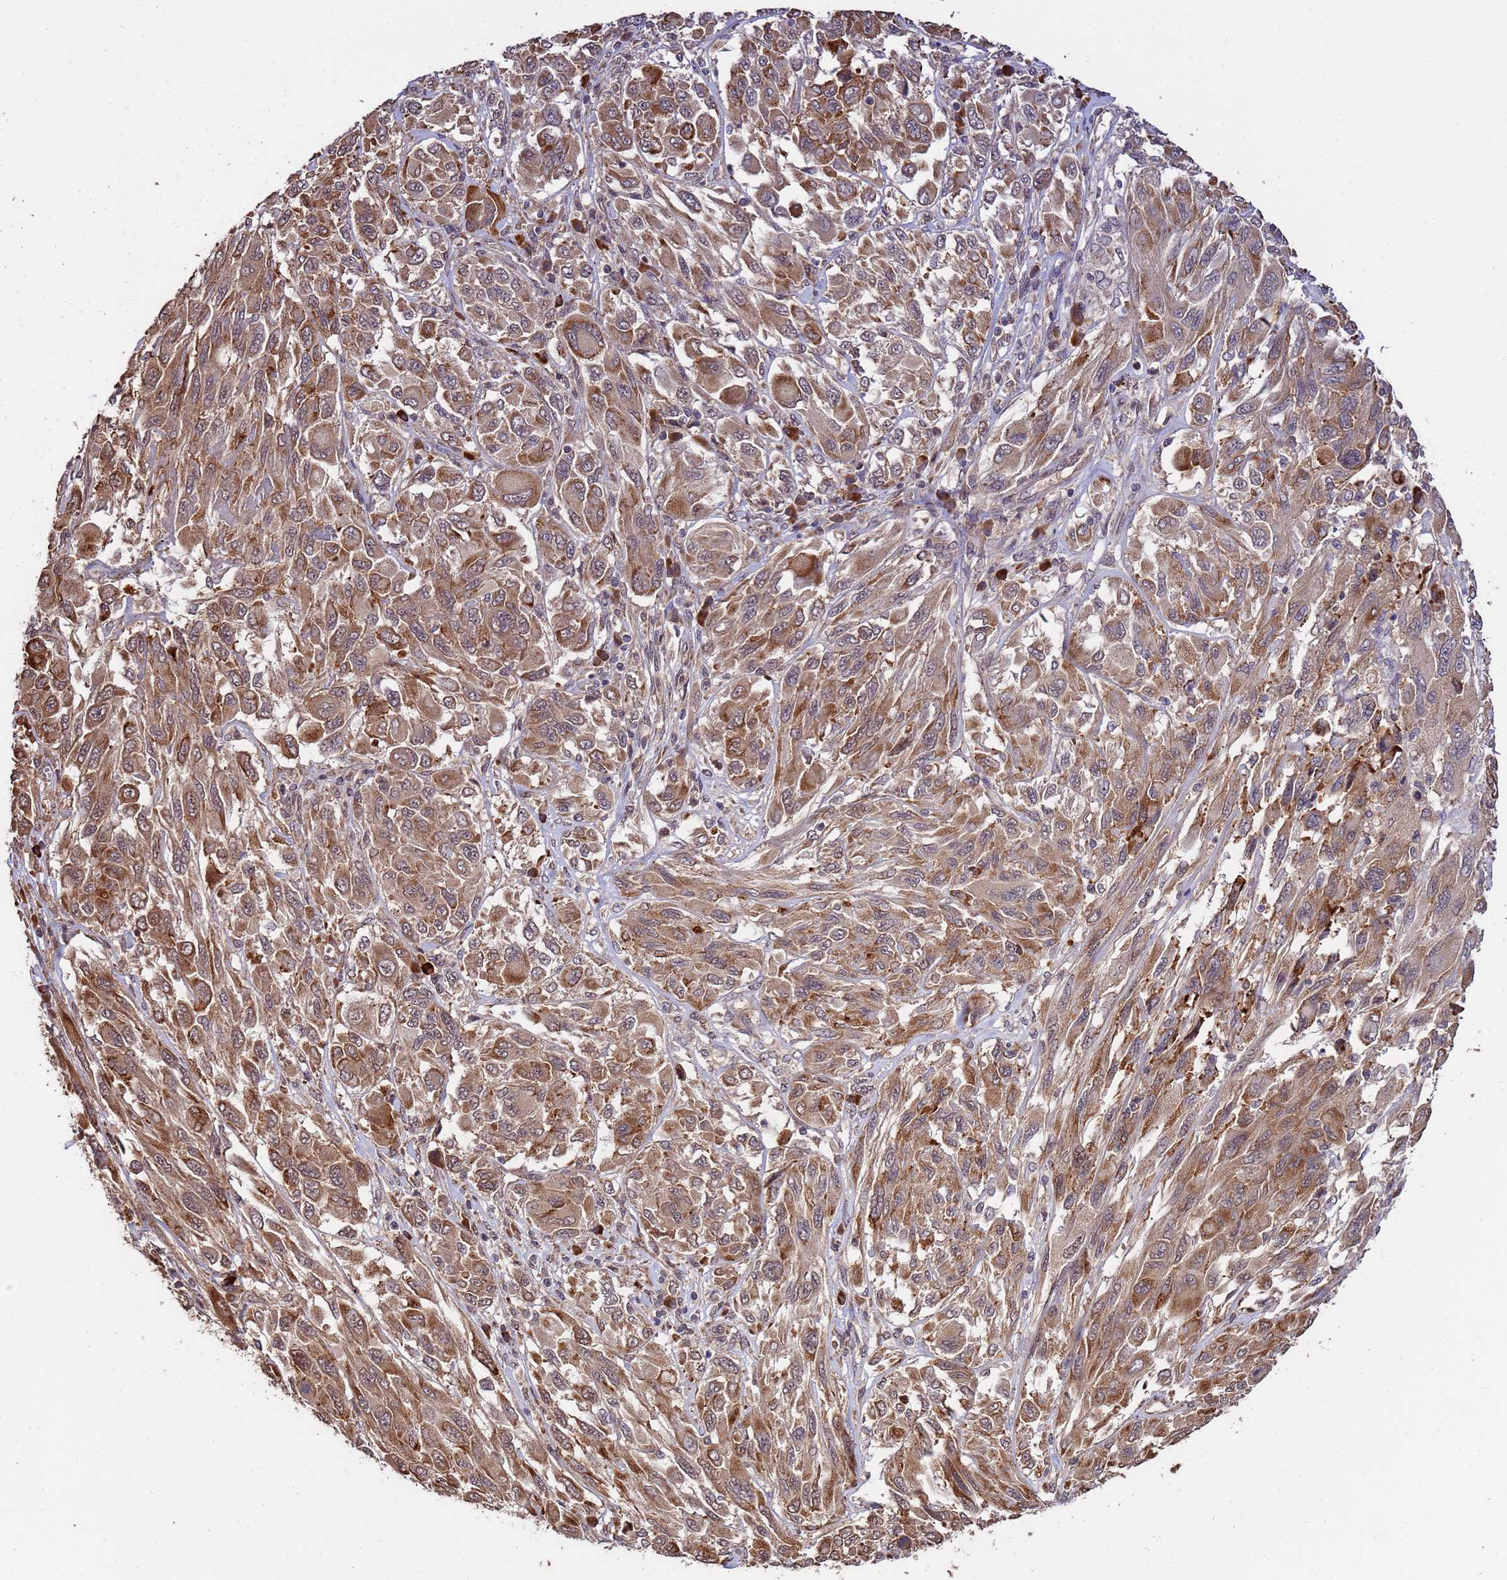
{"staining": {"intensity": "moderate", "quantity": ">75%", "location": "cytoplasmic/membranous"}, "tissue": "melanoma", "cell_type": "Tumor cells", "image_type": "cancer", "snomed": [{"axis": "morphology", "description": "Malignant melanoma, NOS"}, {"axis": "topography", "description": "Skin"}], "caption": "IHC image of neoplastic tissue: malignant melanoma stained using IHC shows medium levels of moderate protein expression localized specifically in the cytoplasmic/membranous of tumor cells, appearing as a cytoplasmic/membranous brown color.", "gene": "ZNF619", "patient": {"sex": "female", "age": 91}}